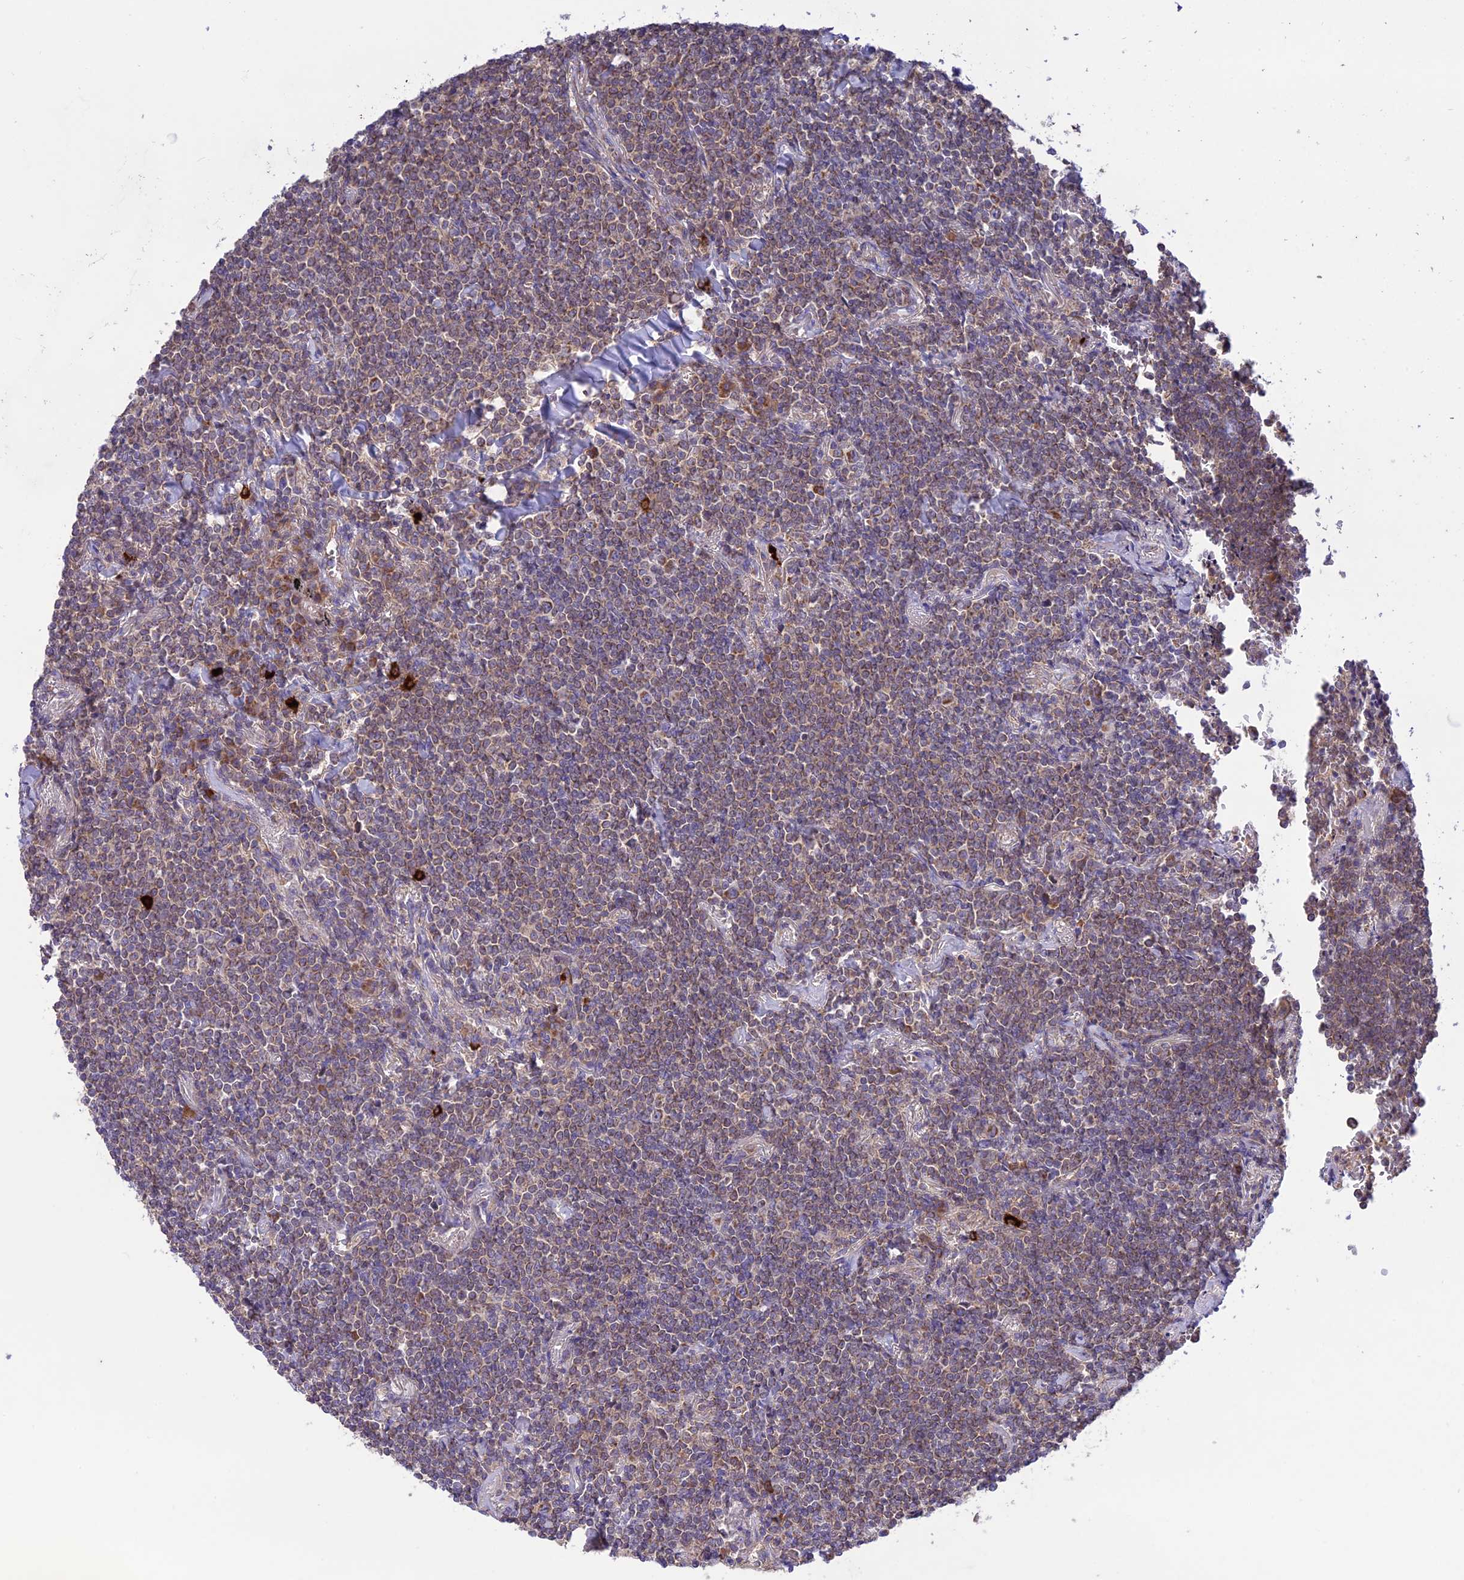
{"staining": {"intensity": "weak", "quantity": "25%-75%", "location": "cytoplasmic/membranous"}, "tissue": "lymphoma", "cell_type": "Tumor cells", "image_type": "cancer", "snomed": [{"axis": "morphology", "description": "Malignant lymphoma, non-Hodgkin's type, Low grade"}, {"axis": "topography", "description": "Lung"}], "caption": "Protein analysis of lymphoma tissue exhibits weak cytoplasmic/membranous positivity in about 25%-75% of tumor cells.", "gene": "NDUFAF1", "patient": {"sex": "female", "age": 71}}